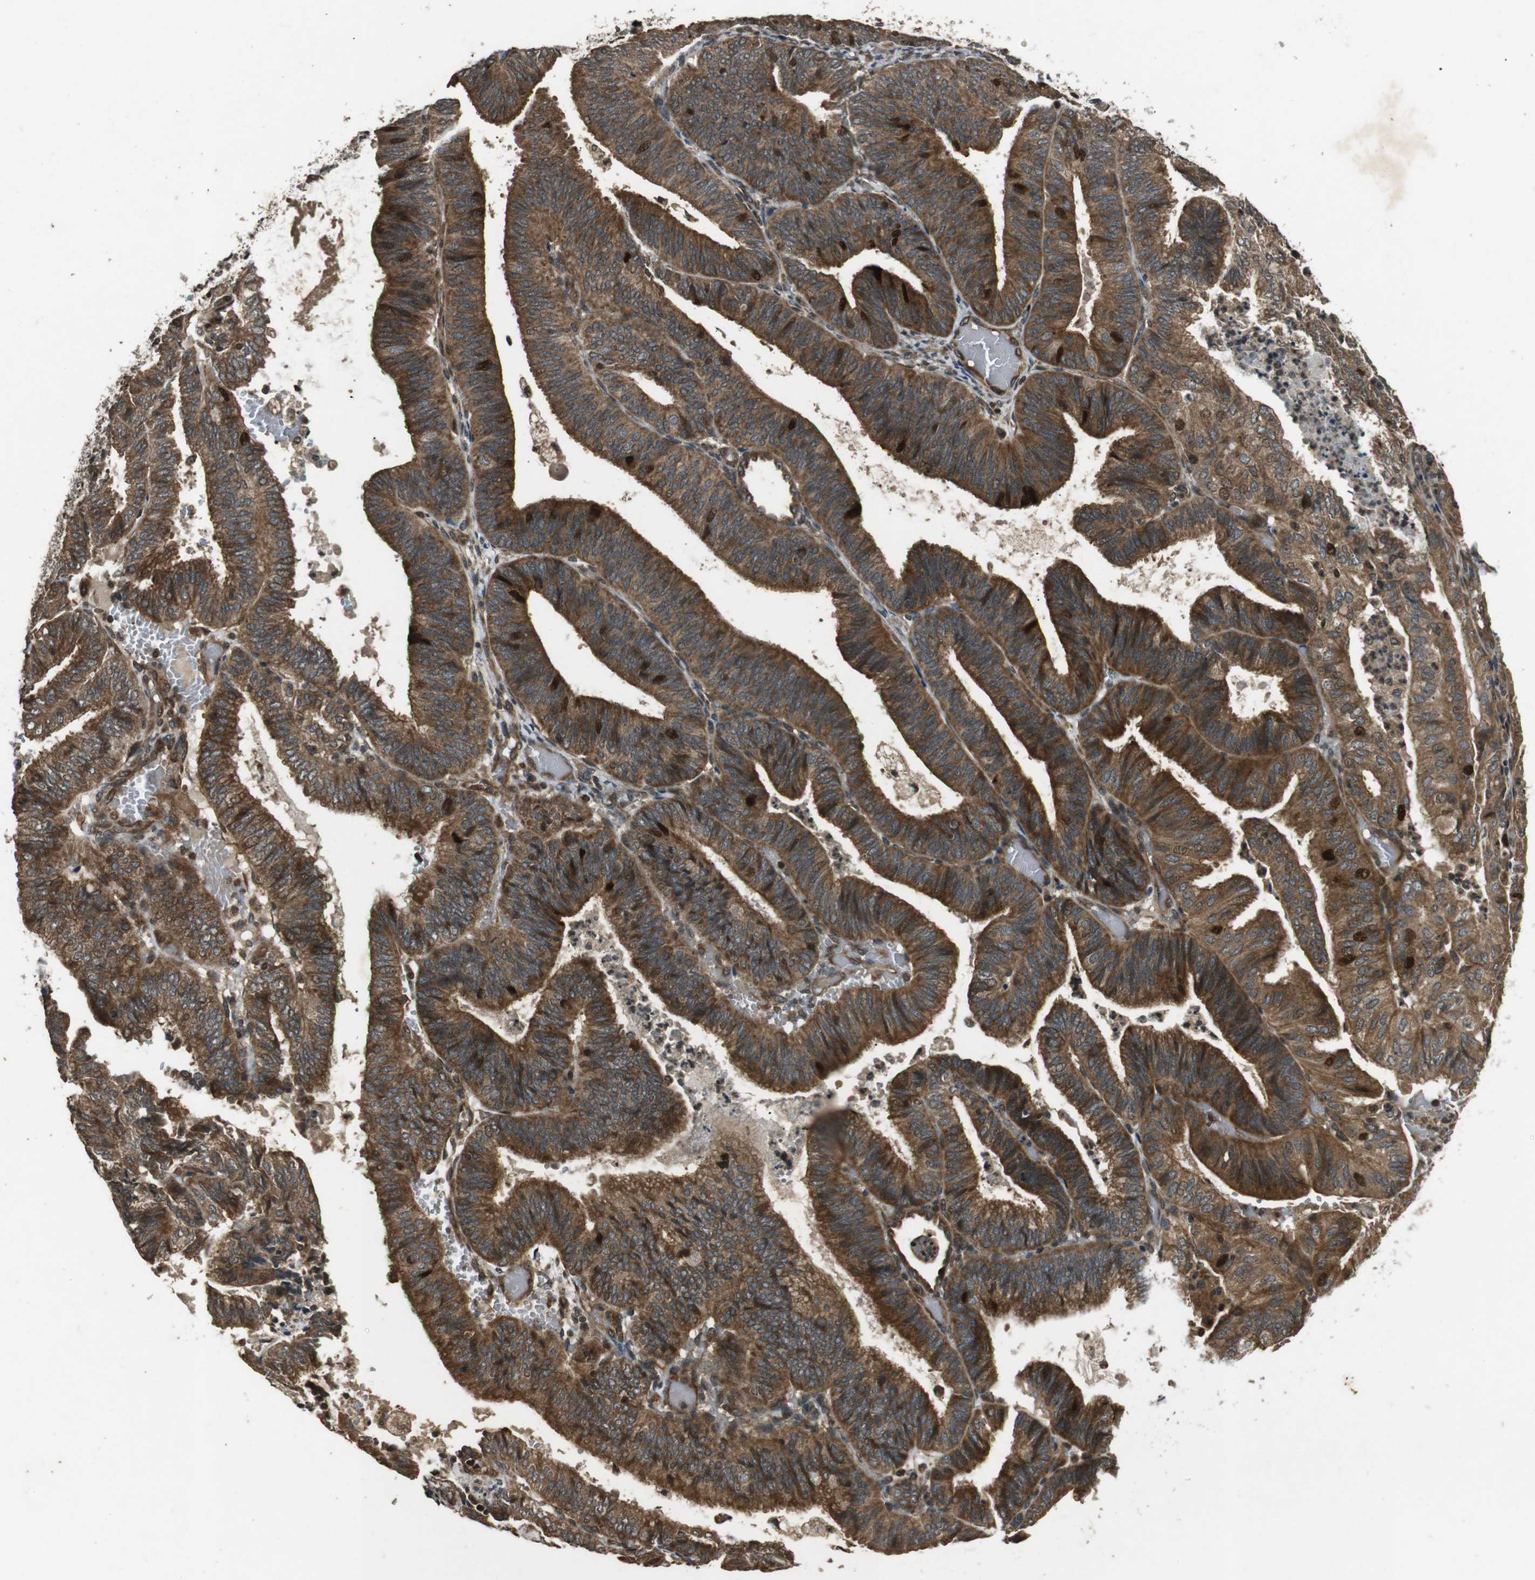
{"staining": {"intensity": "strong", "quantity": ">75%", "location": "cytoplasmic/membranous,nuclear"}, "tissue": "endometrial cancer", "cell_type": "Tumor cells", "image_type": "cancer", "snomed": [{"axis": "morphology", "description": "Adenocarcinoma, NOS"}, {"axis": "topography", "description": "Uterus"}], "caption": "Human endometrial adenocarcinoma stained with a protein marker exhibits strong staining in tumor cells.", "gene": "PLK2", "patient": {"sex": "female", "age": 60}}